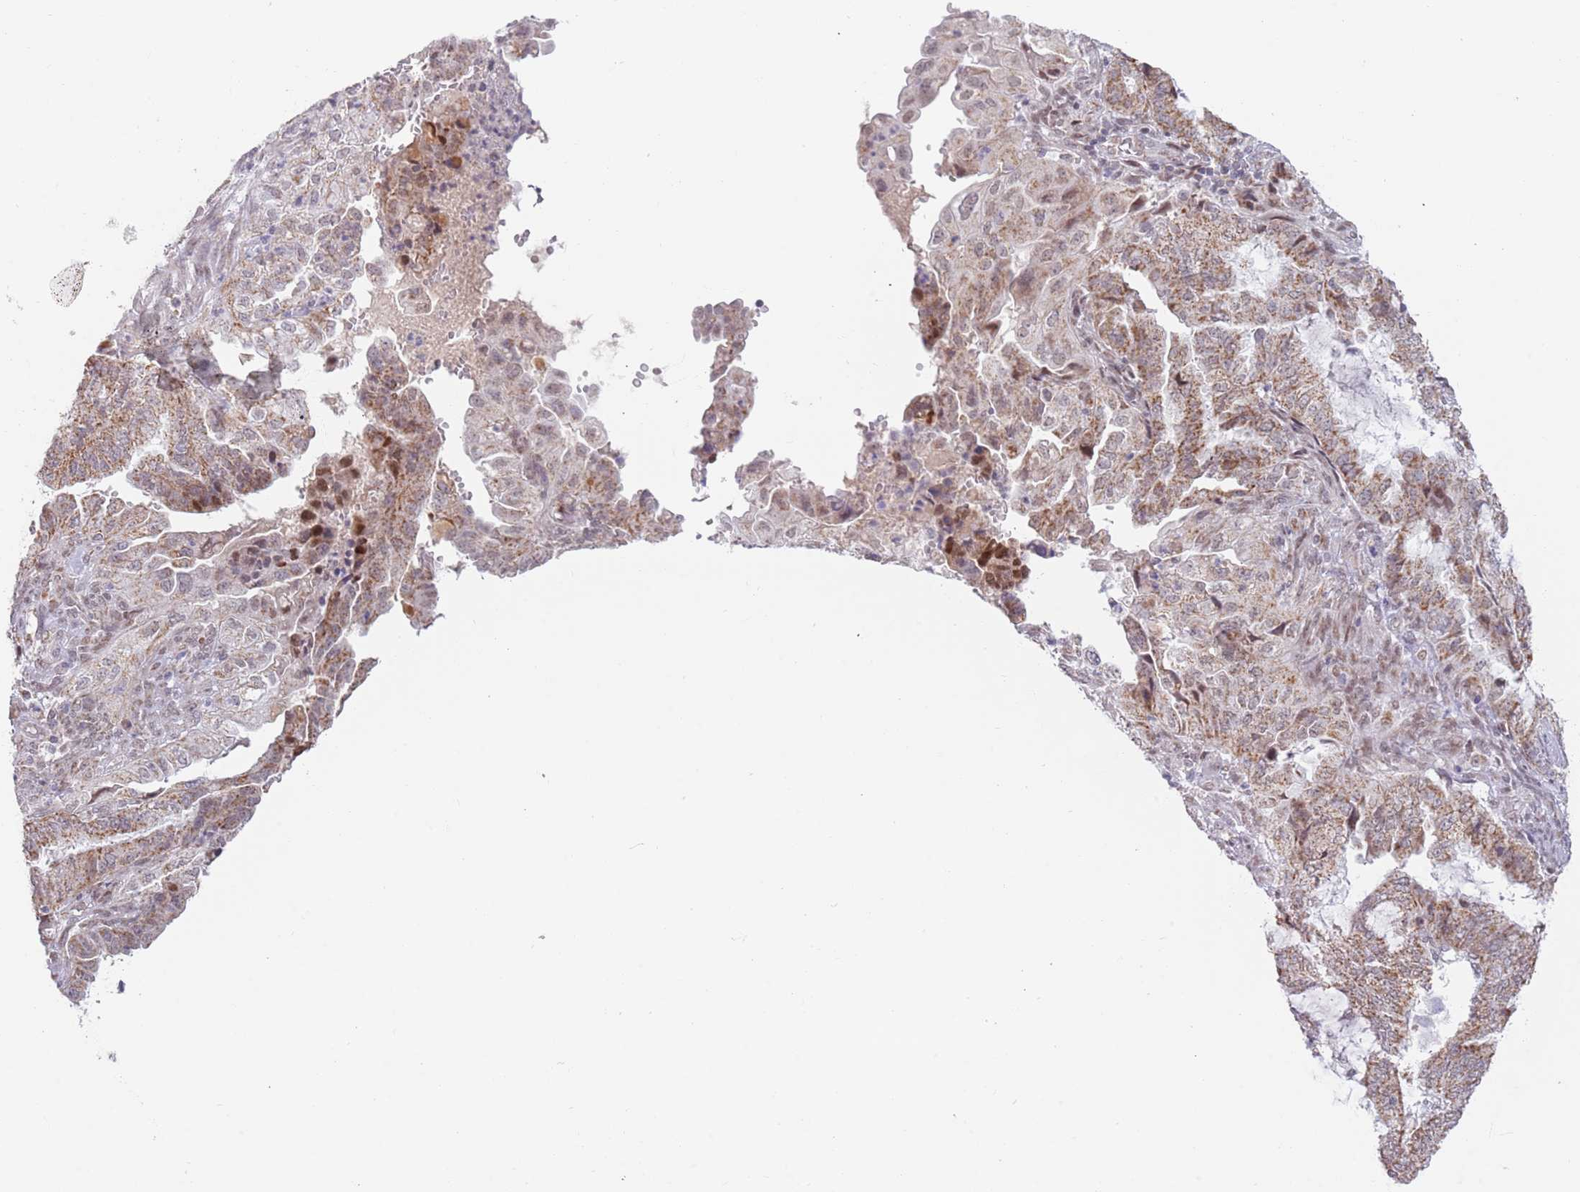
{"staining": {"intensity": "moderate", "quantity": ">75%", "location": "cytoplasmic/membranous,nuclear"}, "tissue": "endometrial cancer", "cell_type": "Tumor cells", "image_type": "cancer", "snomed": [{"axis": "morphology", "description": "Adenocarcinoma, NOS"}, {"axis": "topography", "description": "Endometrium"}], "caption": "Tumor cells exhibit medium levels of moderate cytoplasmic/membranous and nuclear positivity in about >75% of cells in adenocarcinoma (endometrial). (DAB (3,3'-diaminobenzidine) IHC with brightfield microscopy, high magnification).", "gene": "TIMM13", "patient": {"sex": "female", "age": 51}}